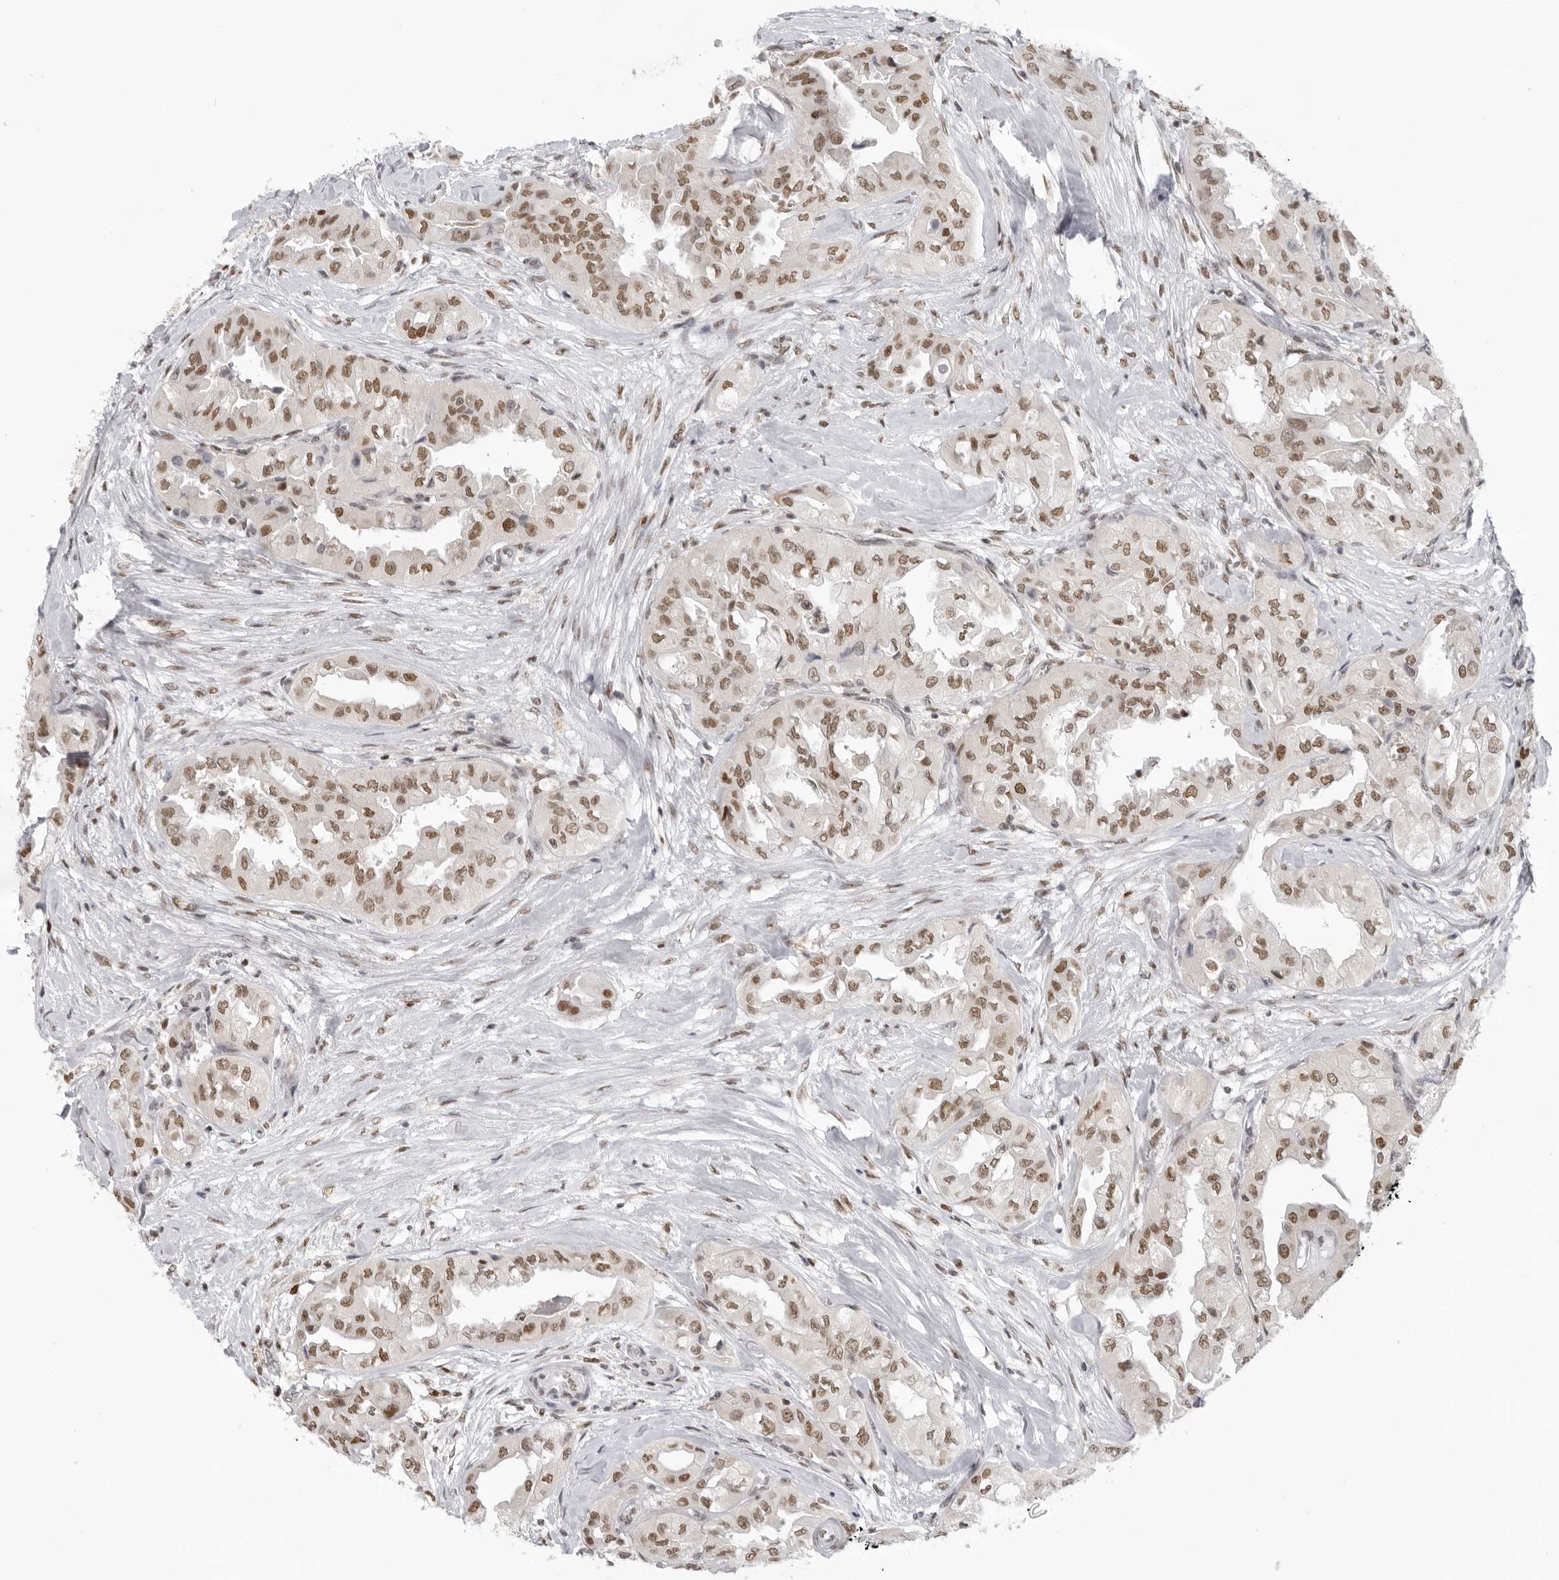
{"staining": {"intensity": "moderate", "quantity": ">75%", "location": "nuclear"}, "tissue": "thyroid cancer", "cell_type": "Tumor cells", "image_type": "cancer", "snomed": [{"axis": "morphology", "description": "Papillary adenocarcinoma, NOS"}, {"axis": "topography", "description": "Thyroid gland"}], "caption": "An immunohistochemistry (IHC) photomicrograph of tumor tissue is shown. Protein staining in brown highlights moderate nuclear positivity in papillary adenocarcinoma (thyroid) within tumor cells. The staining is performed using DAB brown chromogen to label protein expression. The nuclei are counter-stained blue using hematoxylin.", "gene": "RPA2", "patient": {"sex": "female", "age": 59}}